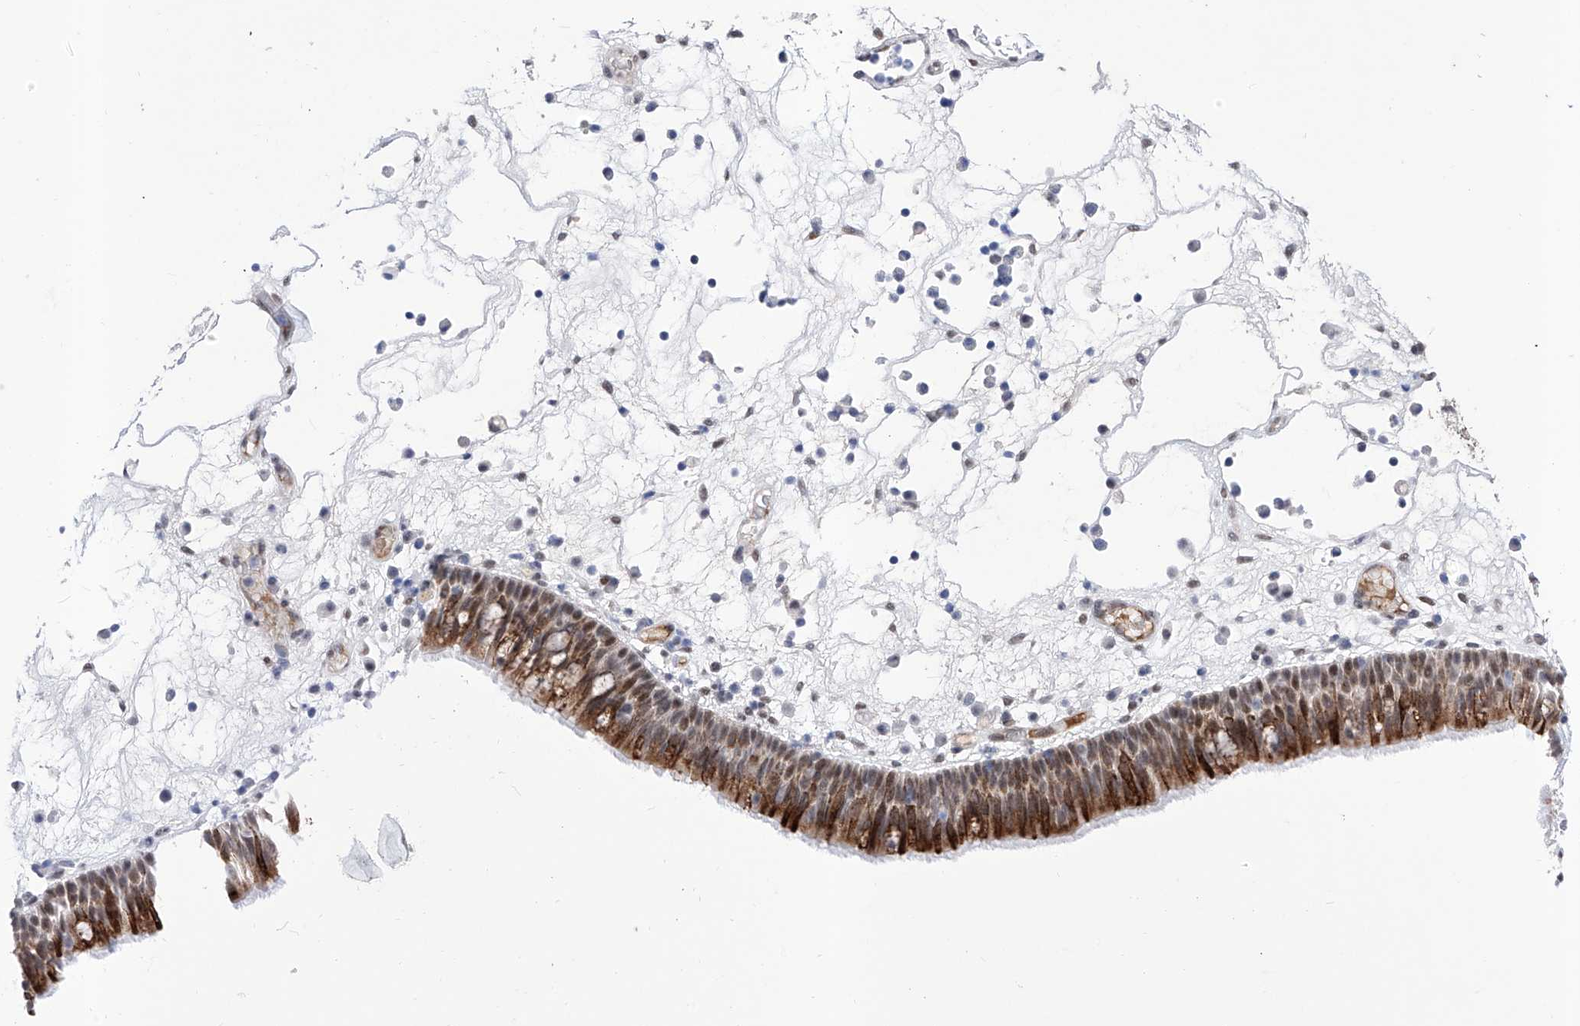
{"staining": {"intensity": "moderate", "quantity": ">75%", "location": "cytoplasmic/membranous,nuclear"}, "tissue": "nasopharynx", "cell_type": "Respiratory epithelial cells", "image_type": "normal", "snomed": [{"axis": "morphology", "description": "Normal tissue, NOS"}, {"axis": "morphology", "description": "Inflammation, NOS"}, {"axis": "morphology", "description": "Malignant melanoma, Metastatic site"}, {"axis": "topography", "description": "Nasopharynx"}], "caption": "Immunohistochemistry (DAB (3,3'-diaminobenzidine)) staining of unremarkable nasopharynx exhibits moderate cytoplasmic/membranous,nuclear protein positivity in about >75% of respiratory epithelial cells. (DAB (3,3'-diaminobenzidine) = brown stain, brightfield microscopy at high magnification).", "gene": "ATN1", "patient": {"sex": "male", "age": 70}}